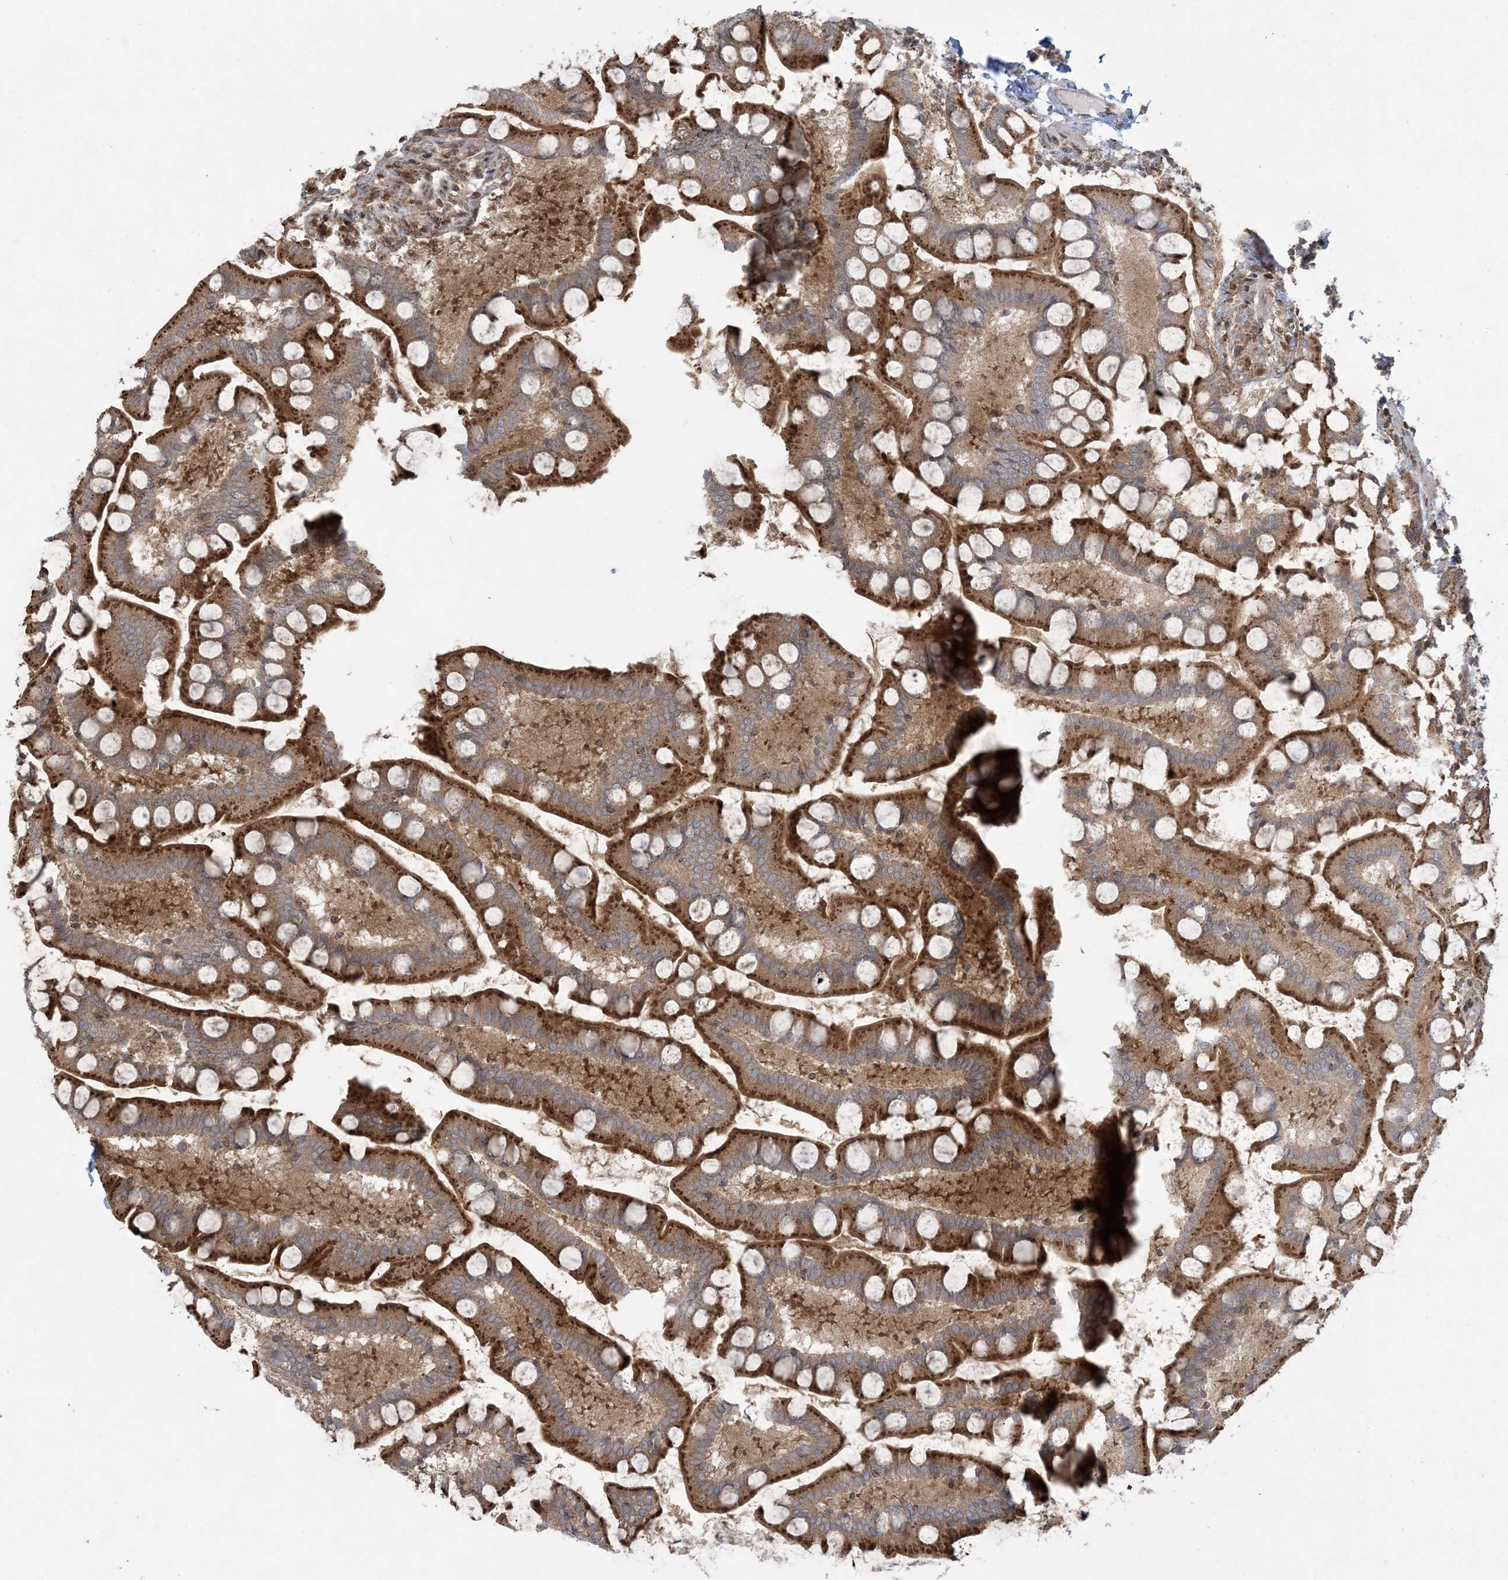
{"staining": {"intensity": "strong", "quantity": ">75%", "location": "cytoplasmic/membranous"}, "tissue": "small intestine", "cell_type": "Glandular cells", "image_type": "normal", "snomed": [{"axis": "morphology", "description": "Normal tissue, NOS"}, {"axis": "topography", "description": "Small intestine"}], "caption": "This image demonstrates unremarkable small intestine stained with immunohistochemistry (IHC) to label a protein in brown. The cytoplasmic/membranous of glandular cells show strong positivity for the protein. Nuclei are counter-stained blue.", "gene": "ABCF3", "patient": {"sex": "male", "age": 41}}